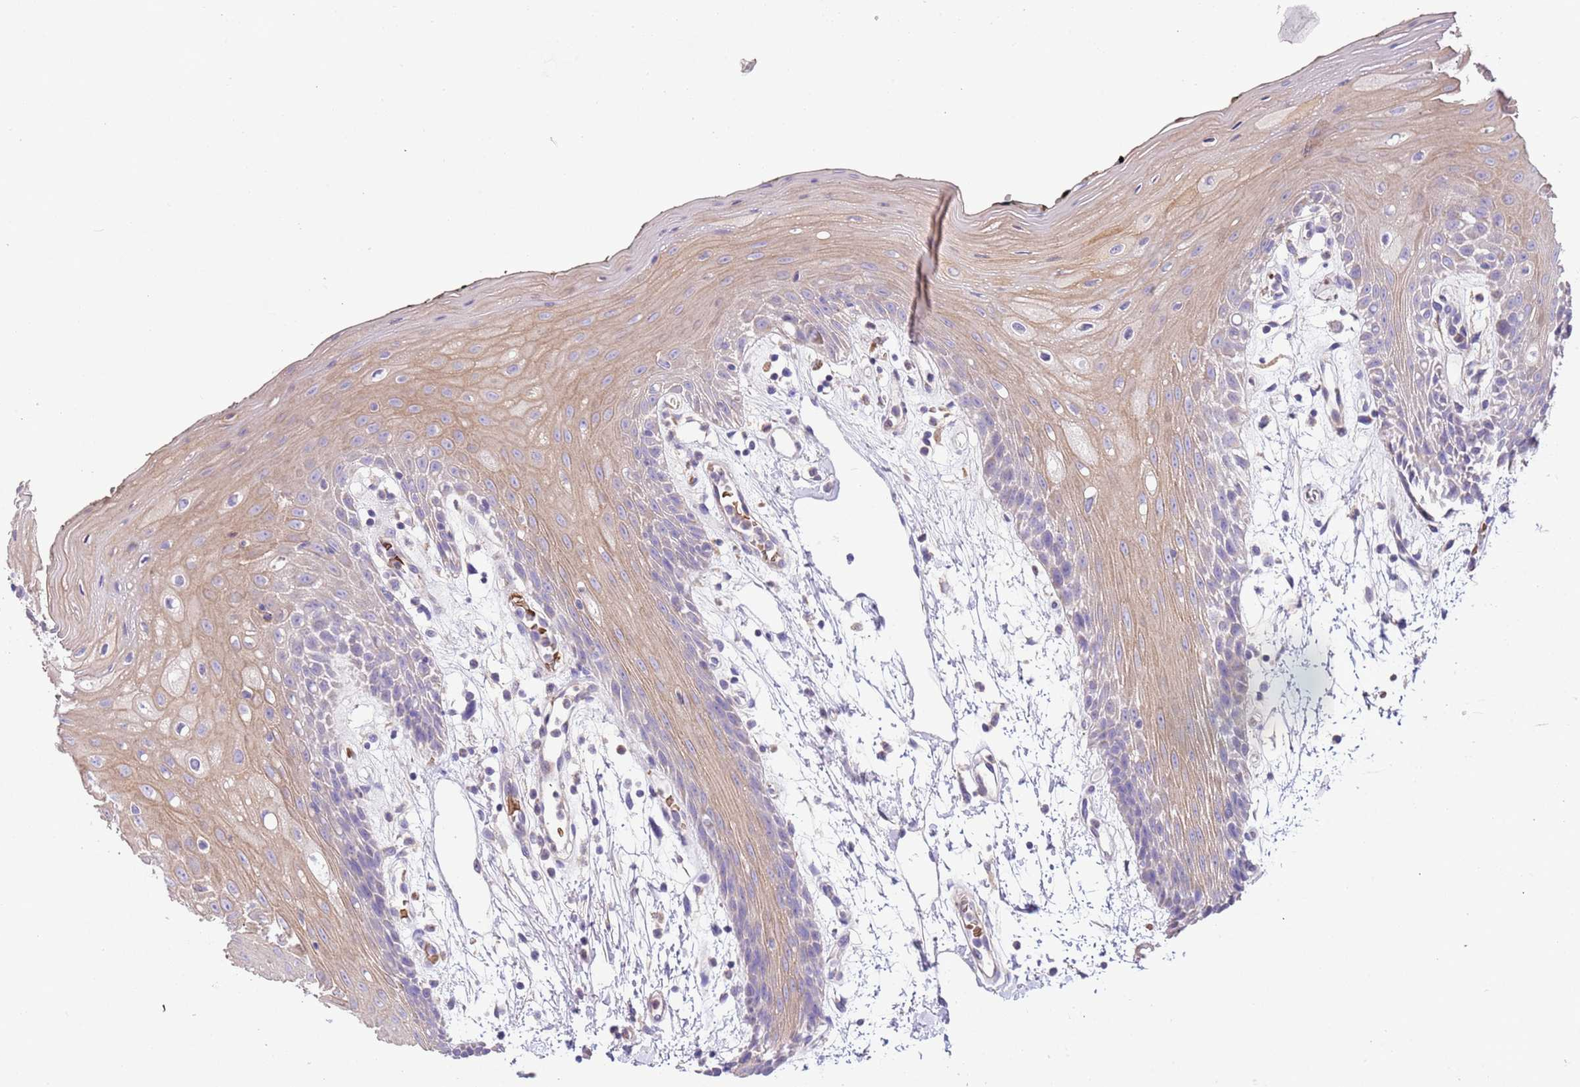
{"staining": {"intensity": "weak", "quantity": "25%-75%", "location": "cytoplasmic/membranous"}, "tissue": "oral mucosa", "cell_type": "Squamous epithelial cells", "image_type": "normal", "snomed": [{"axis": "morphology", "description": "Normal tissue, NOS"}, {"axis": "topography", "description": "Oral tissue"}, {"axis": "topography", "description": "Tounge, NOS"}], "caption": "This photomicrograph shows normal oral mucosa stained with immunohistochemistry (IHC) to label a protein in brown. The cytoplasmic/membranous of squamous epithelial cells show weak positivity for the protein. Nuclei are counter-stained blue.", "gene": "PIGA", "patient": {"sex": "female", "age": 59}}